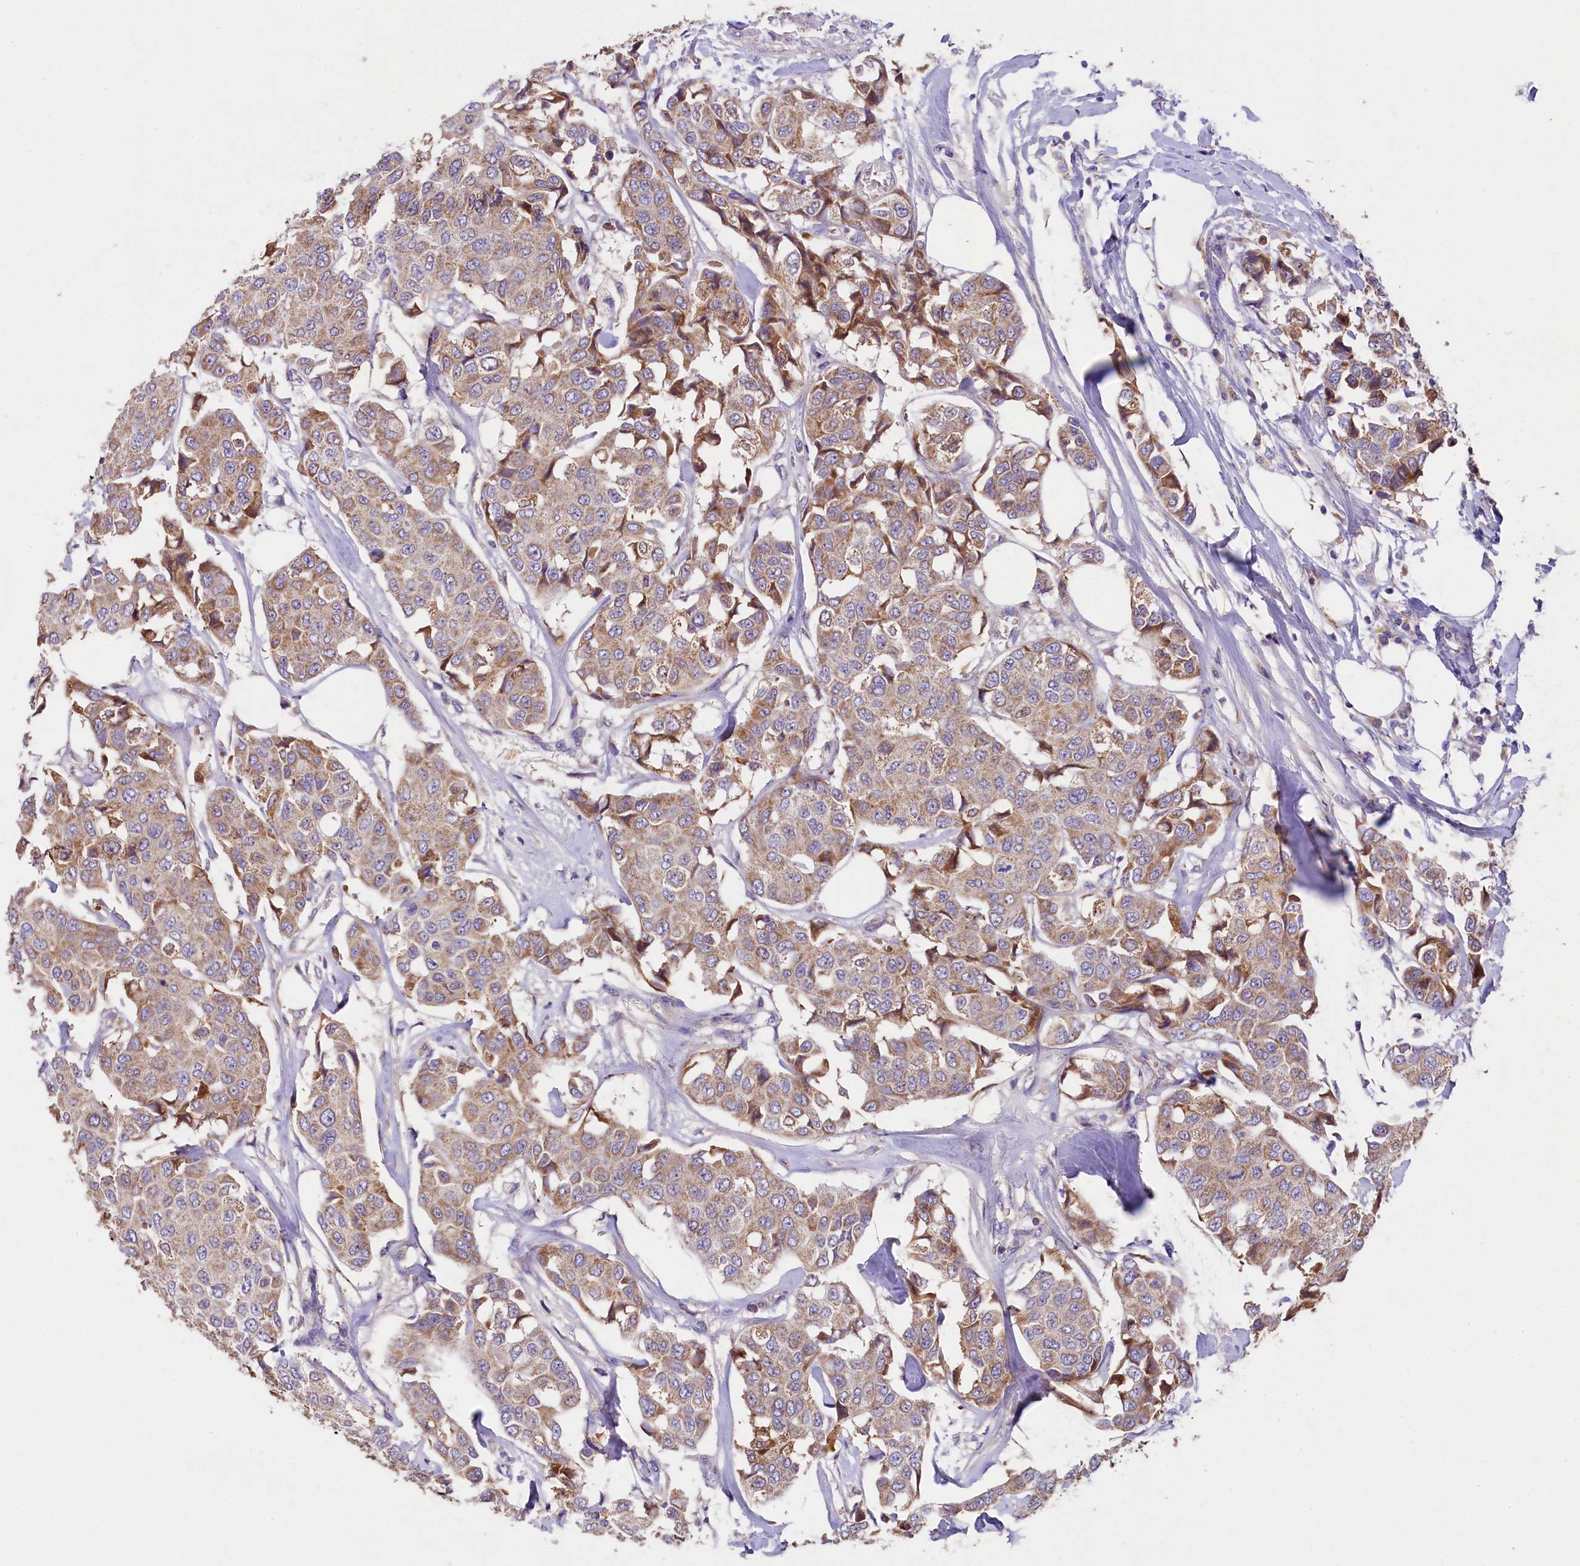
{"staining": {"intensity": "weak", "quantity": ">75%", "location": "cytoplasmic/membranous"}, "tissue": "breast cancer", "cell_type": "Tumor cells", "image_type": "cancer", "snomed": [{"axis": "morphology", "description": "Duct carcinoma"}, {"axis": "topography", "description": "Breast"}], "caption": "Infiltrating ductal carcinoma (breast) stained with IHC displays weak cytoplasmic/membranous expression in about >75% of tumor cells.", "gene": "PMPCB", "patient": {"sex": "female", "age": 80}}